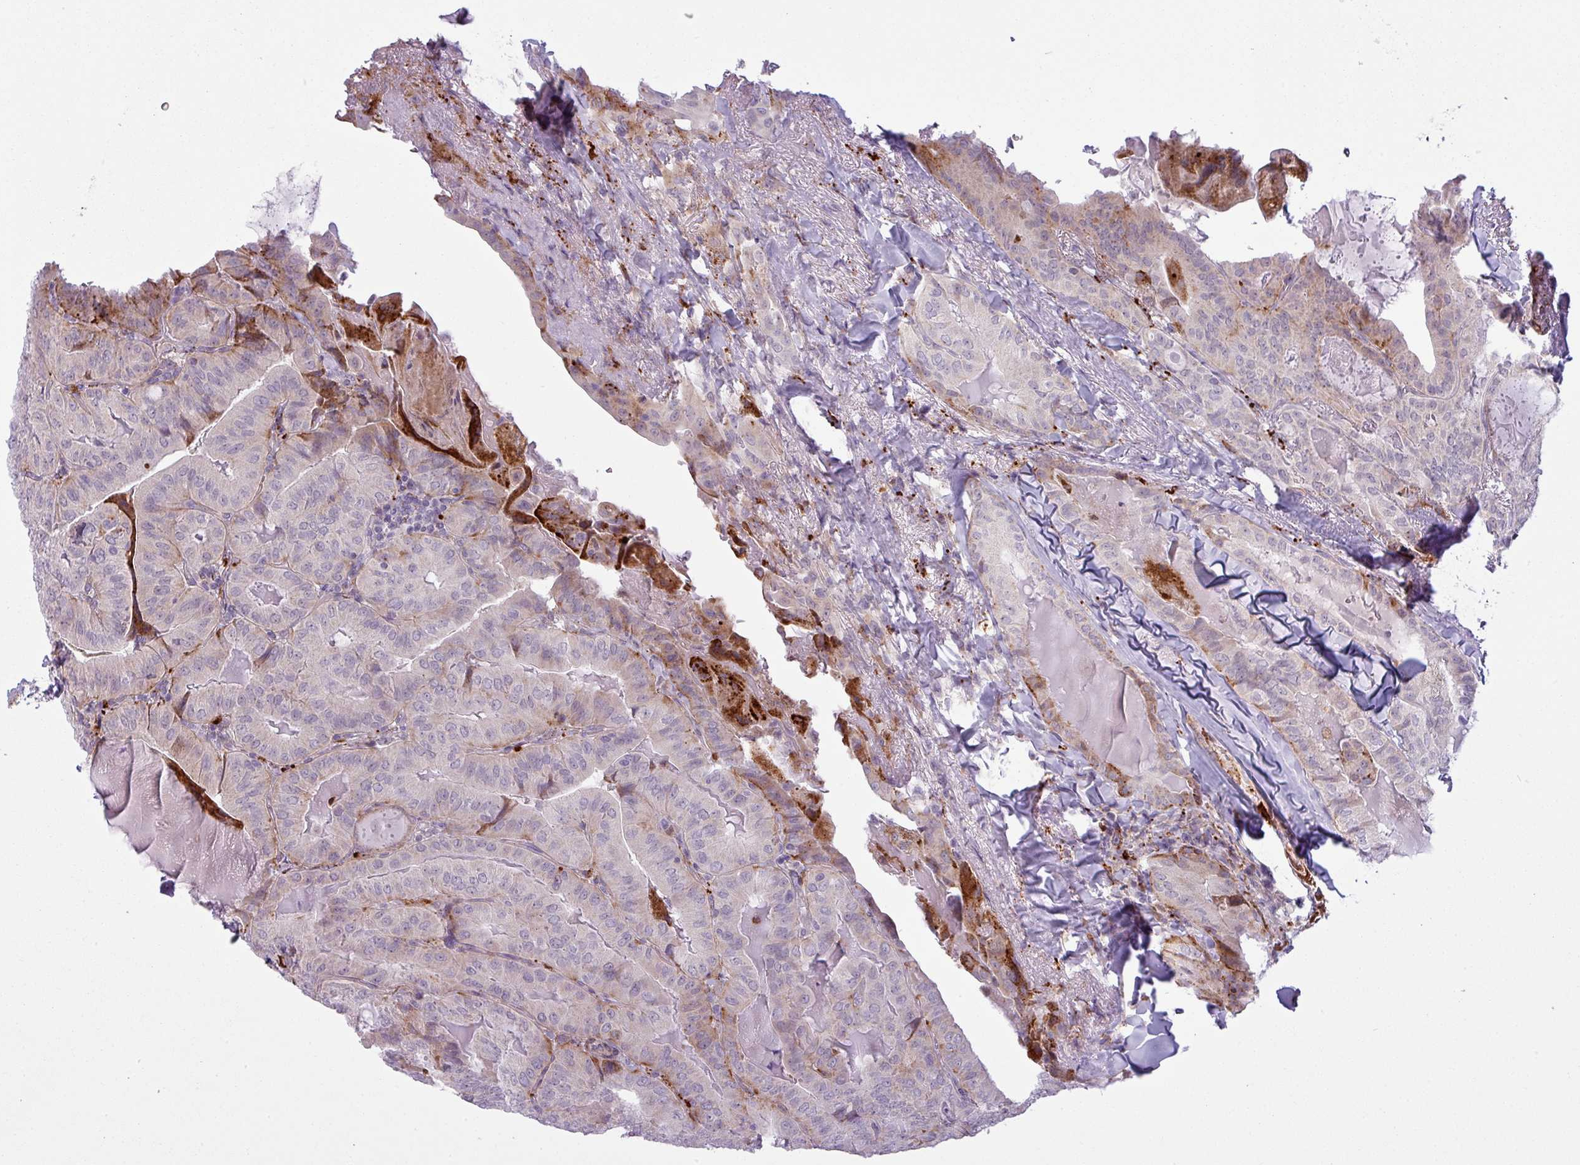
{"staining": {"intensity": "moderate", "quantity": "<25%", "location": "cytoplasmic/membranous,nuclear"}, "tissue": "thyroid cancer", "cell_type": "Tumor cells", "image_type": "cancer", "snomed": [{"axis": "morphology", "description": "Papillary adenocarcinoma, NOS"}, {"axis": "topography", "description": "Thyroid gland"}], "caption": "Human papillary adenocarcinoma (thyroid) stained with a brown dye reveals moderate cytoplasmic/membranous and nuclear positive expression in about <25% of tumor cells.", "gene": "MAP7D2", "patient": {"sex": "female", "age": 68}}